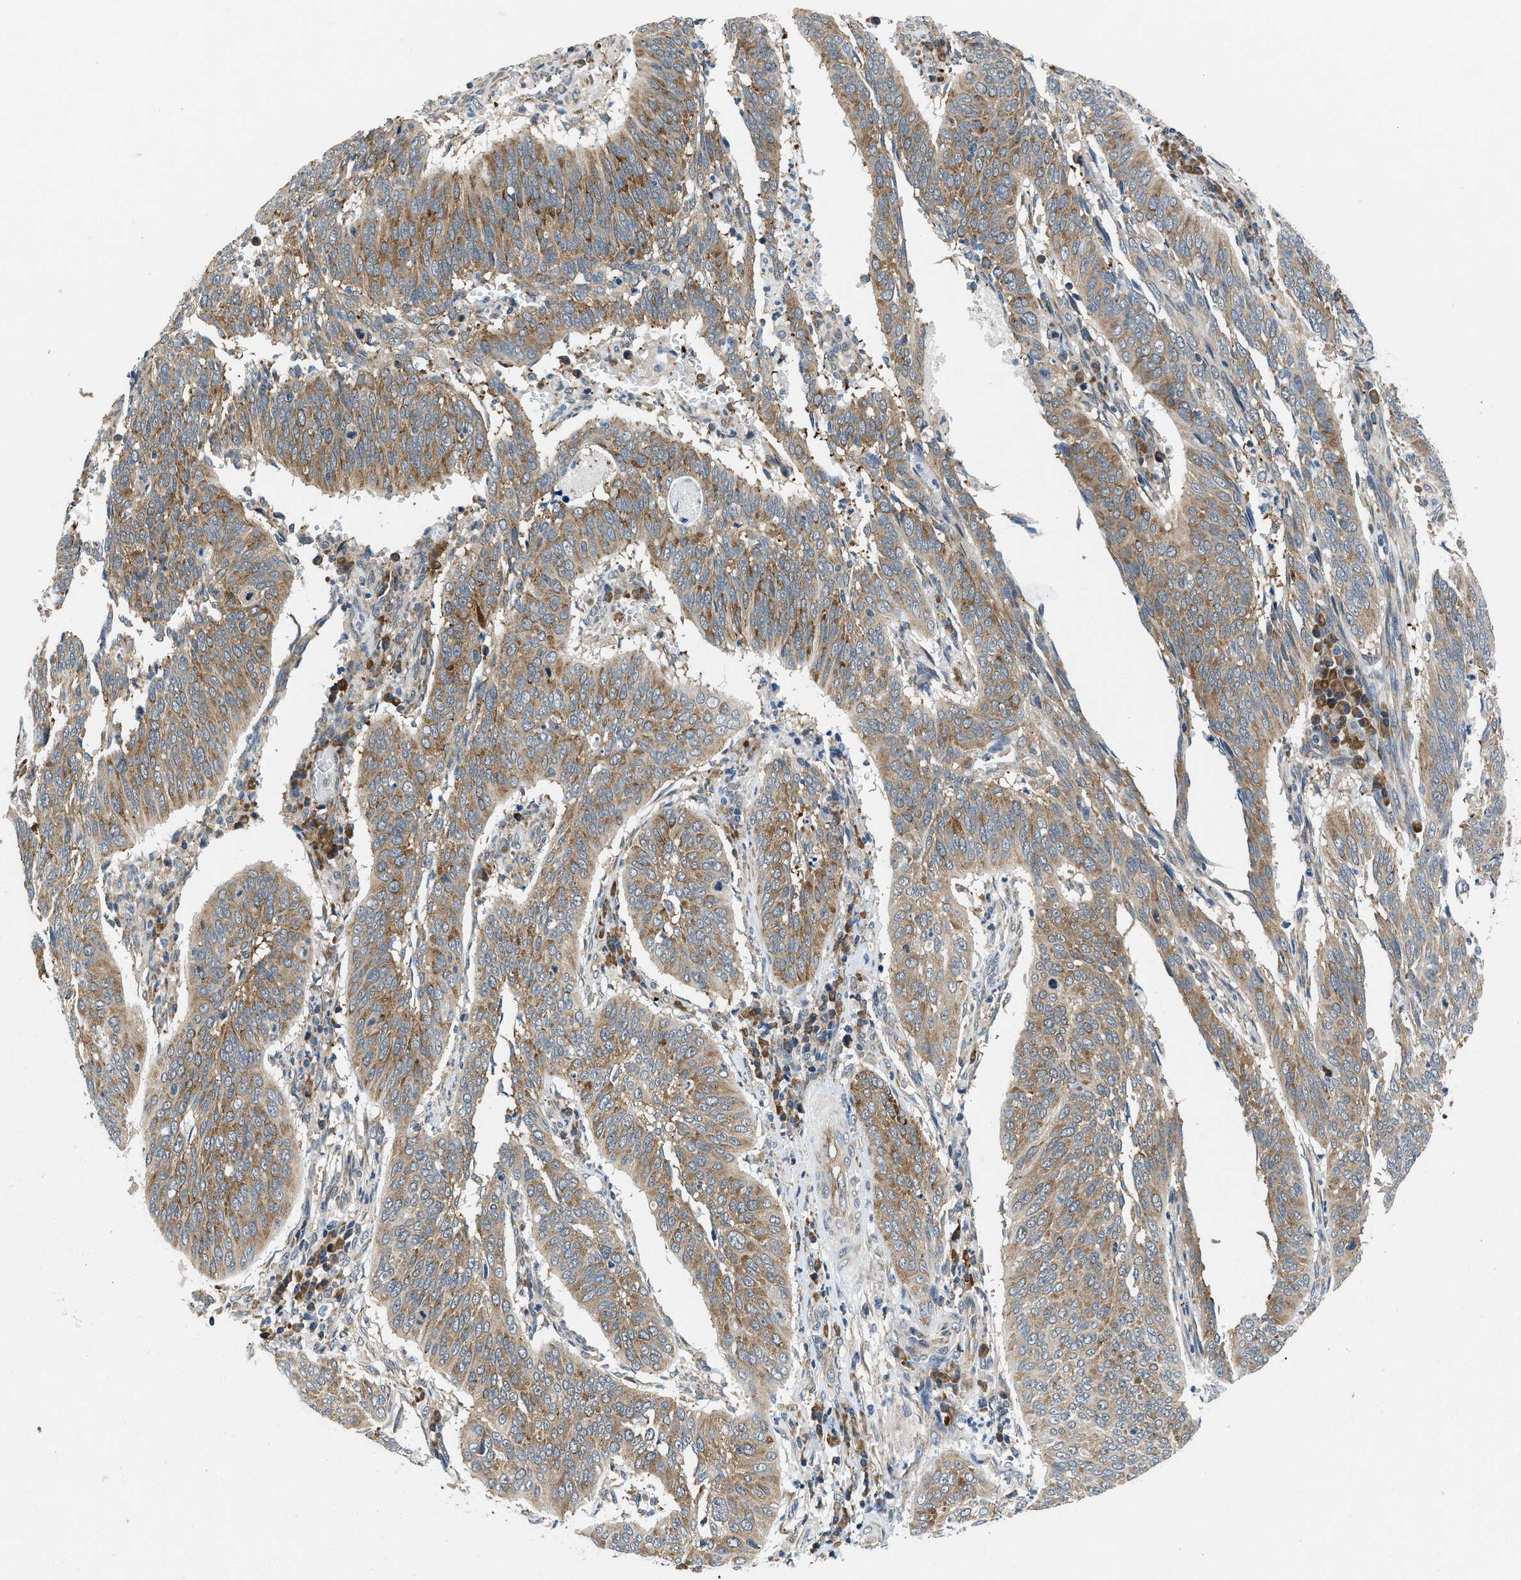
{"staining": {"intensity": "moderate", "quantity": ">75%", "location": "cytoplasmic/membranous"}, "tissue": "cervical cancer", "cell_type": "Tumor cells", "image_type": "cancer", "snomed": [{"axis": "morphology", "description": "Normal tissue, NOS"}, {"axis": "morphology", "description": "Squamous cell carcinoma, NOS"}, {"axis": "topography", "description": "Cervix"}], "caption": "Immunohistochemistry photomicrograph of human cervical cancer stained for a protein (brown), which shows medium levels of moderate cytoplasmic/membranous positivity in approximately >75% of tumor cells.", "gene": "PA2G4", "patient": {"sex": "female", "age": 39}}